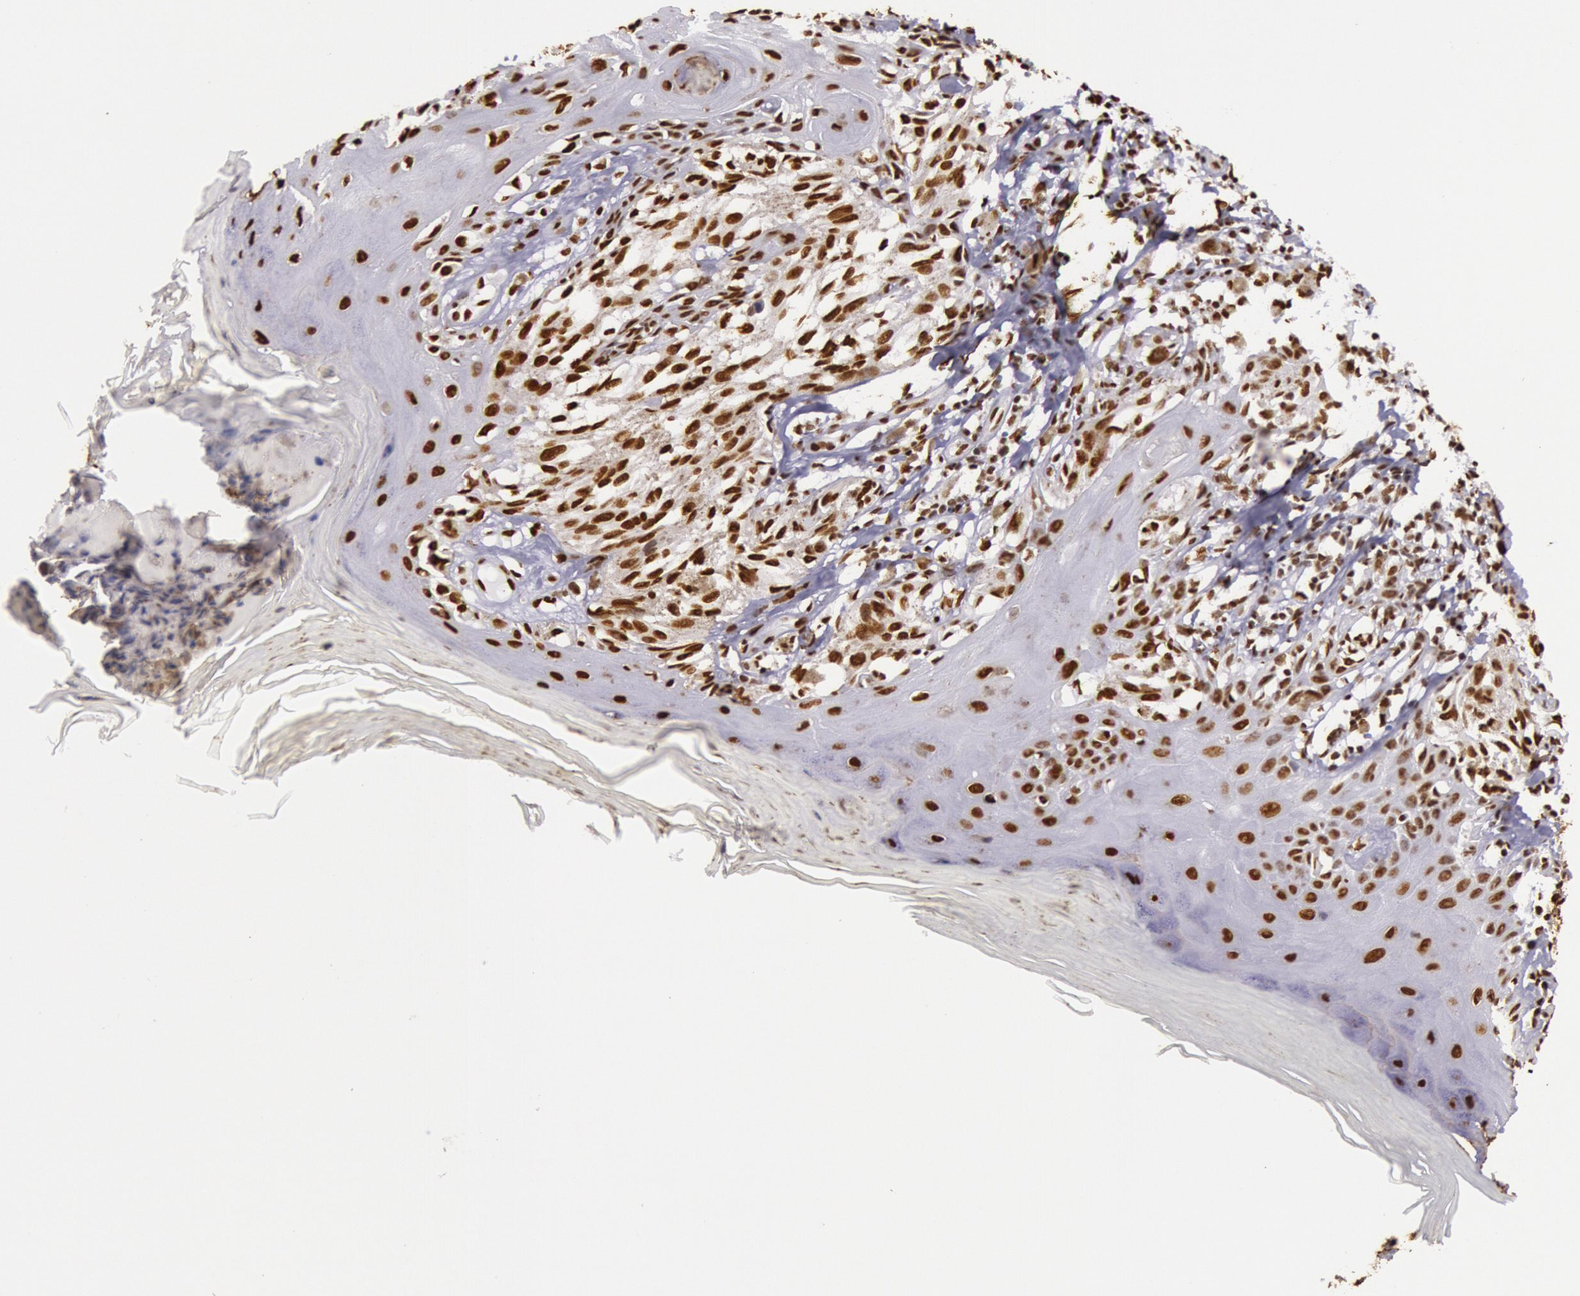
{"staining": {"intensity": "strong", "quantity": ">75%", "location": "nuclear"}, "tissue": "melanoma", "cell_type": "Tumor cells", "image_type": "cancer", "snomed": [{"axis": "morphology", "description": "Malignant melanoma, NOS"}, {"axis": "topography", "description": "Skin"}], "caption": "Tumor cells reveal high levels of strong nuclear staining in about >75% of cells in human malignant melanoma.", "gene": "HNRNPH2", "patient": {"sex": "female", "age": 77}}